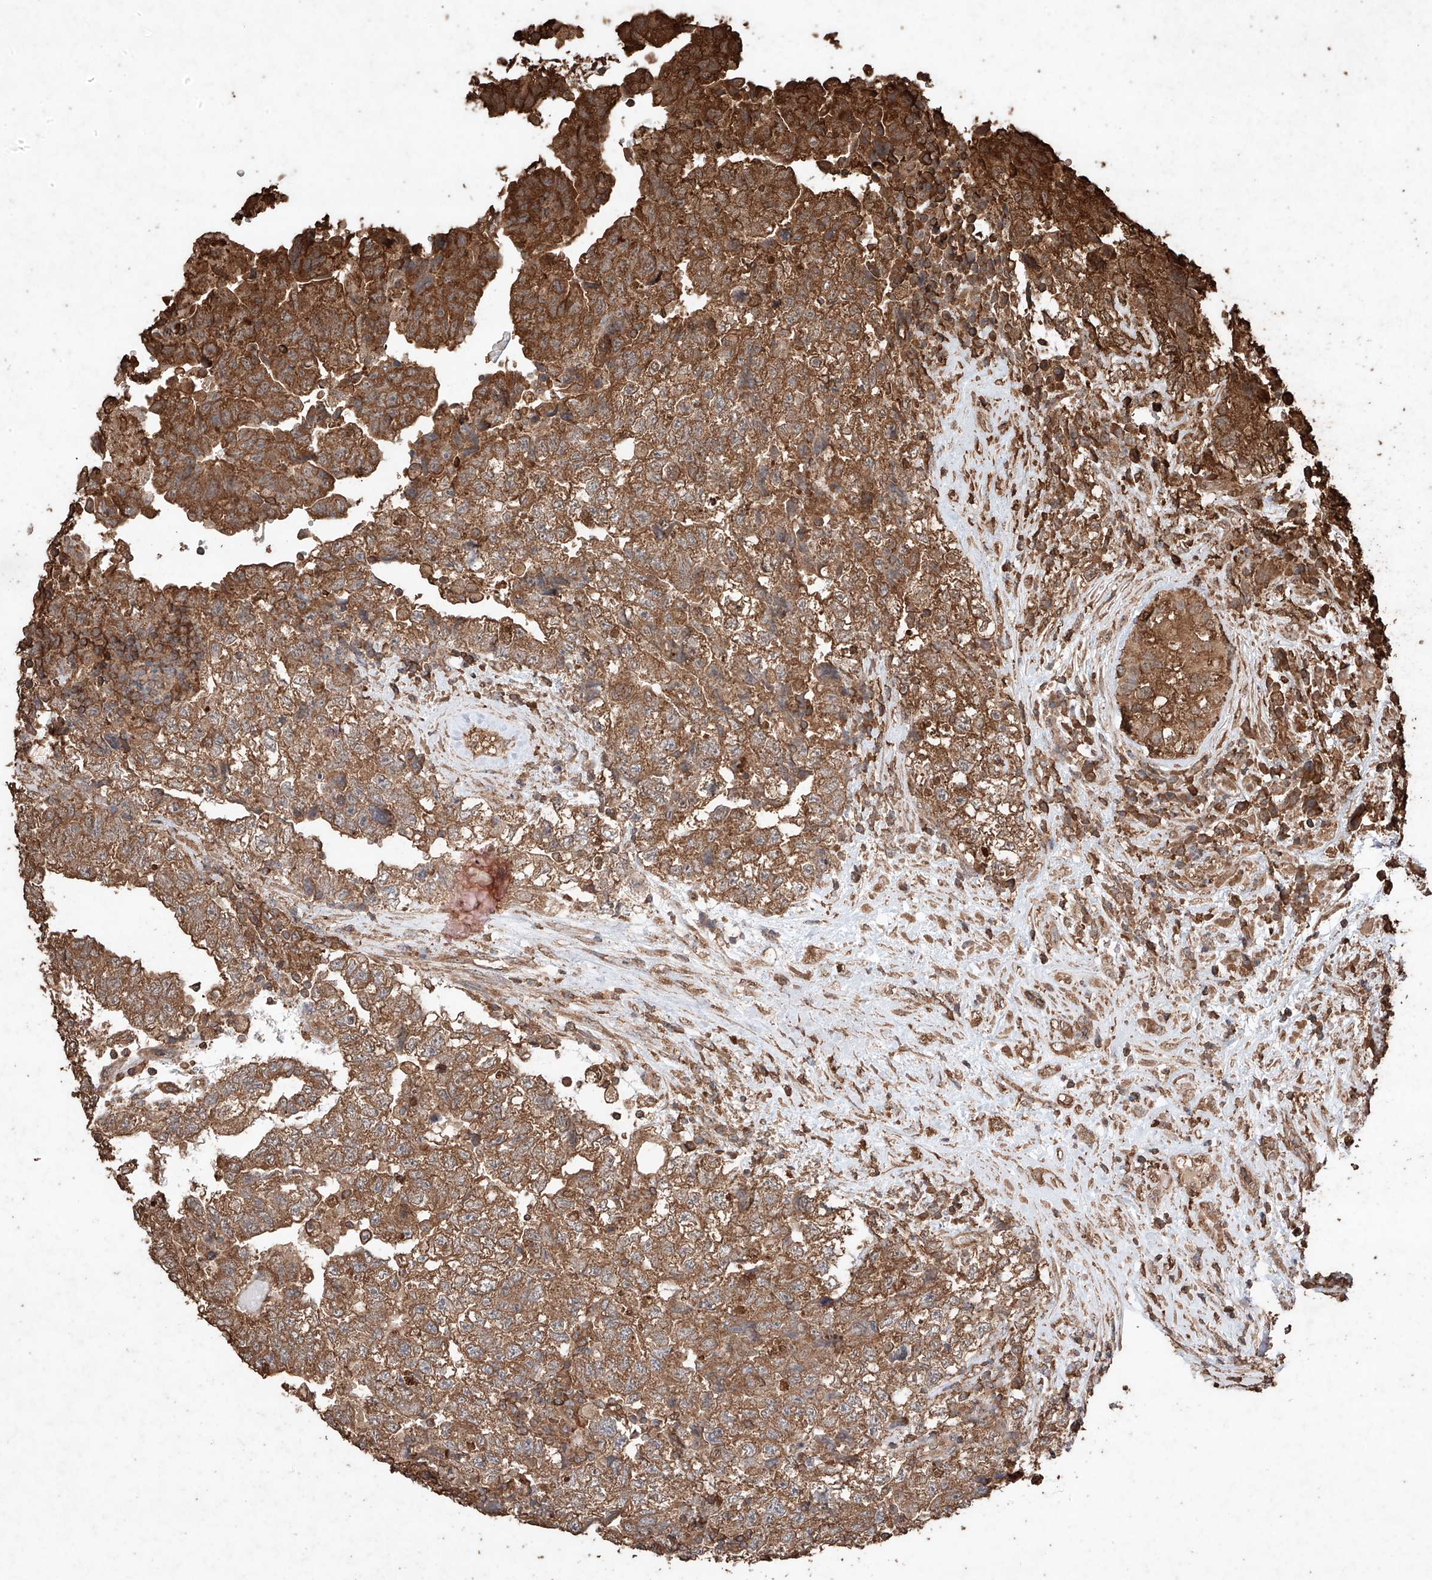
{"staining": {"intensity": "strong", "quantity": ">75%", "location": "cytoplasmic/membranous"}, "tissue": "testis cancer", "cell_type": "Tumor cells", "image_type": "cancer", "snomed": [{"axis": "morphology", "description": "Carcinoma, Embryonal, NOS"}, {"axis": "topography", "description": "Testis"}], "caption": "Embryonal carcinoma (testis) tissue displays strong cytoplasmic/membranous staining in approximately >75% of tumor cells", "gene": "M6PR", "patient": {"sex": "male", "age": 36}}